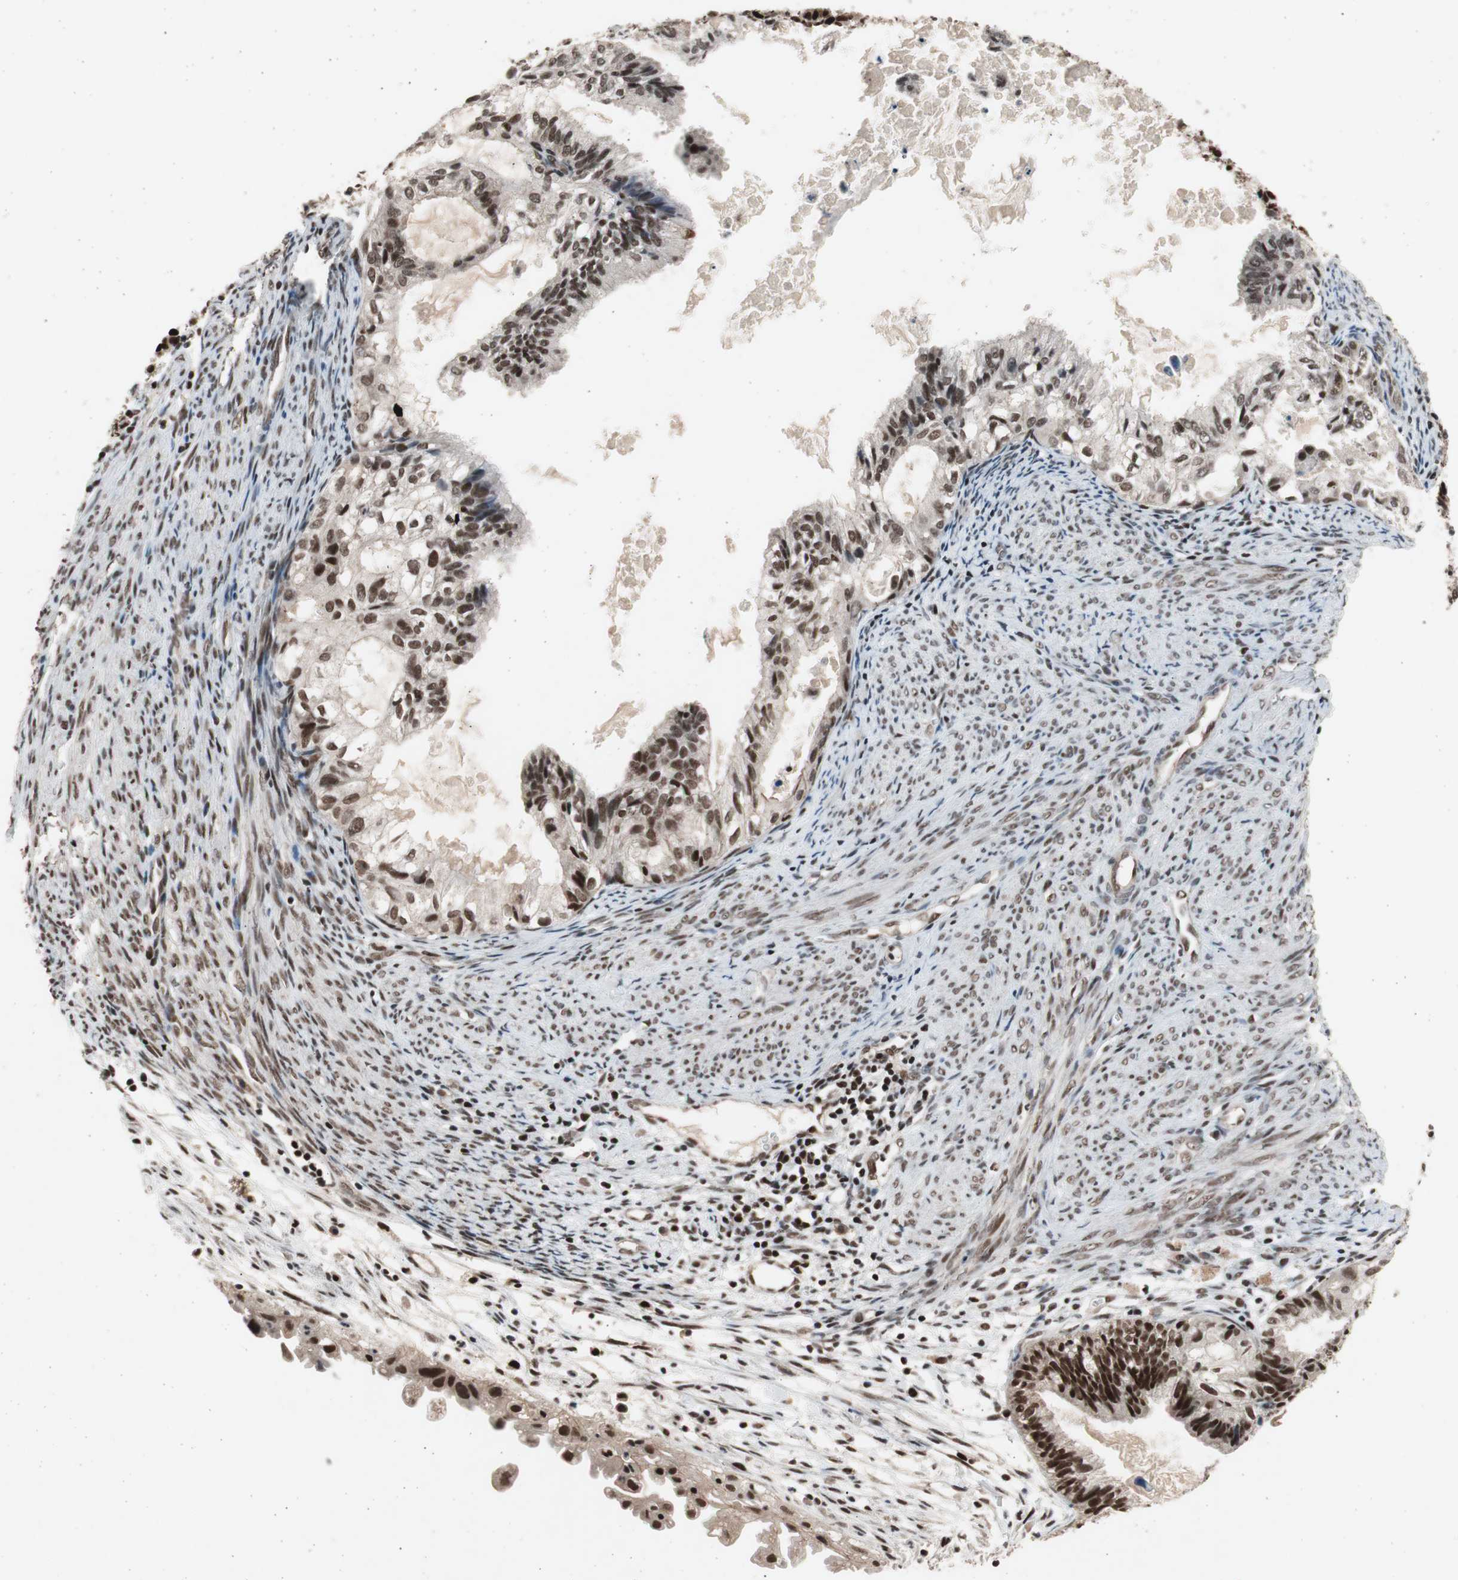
{"staining": {"intensity": "strong", "quantity": ">75%", "location": "nuclear"}, "tissue": "cervical cancer", "cell_type": "Tumor cells", "image_type": "cancer", "snomed": [{"axis": "morphology", "description": "Normal tissue, NOS"}, {"axis": "morphology", "description": "Adenocarcinoma, NOS"}, {"axis": "topography", "description": "Cervix"}, {"axis": "topography", "description": "Endometrium"}], "caption": "This image exhibits cervical cancer stained with immunohistochemistry (IHC) to label a protein in brown. The nuclear of tumor cells show strong positivity for the protein. Nuclei are counter-stained blue.", "gene": "RPA1", "patient": {"sex": "female", "age": 86}}